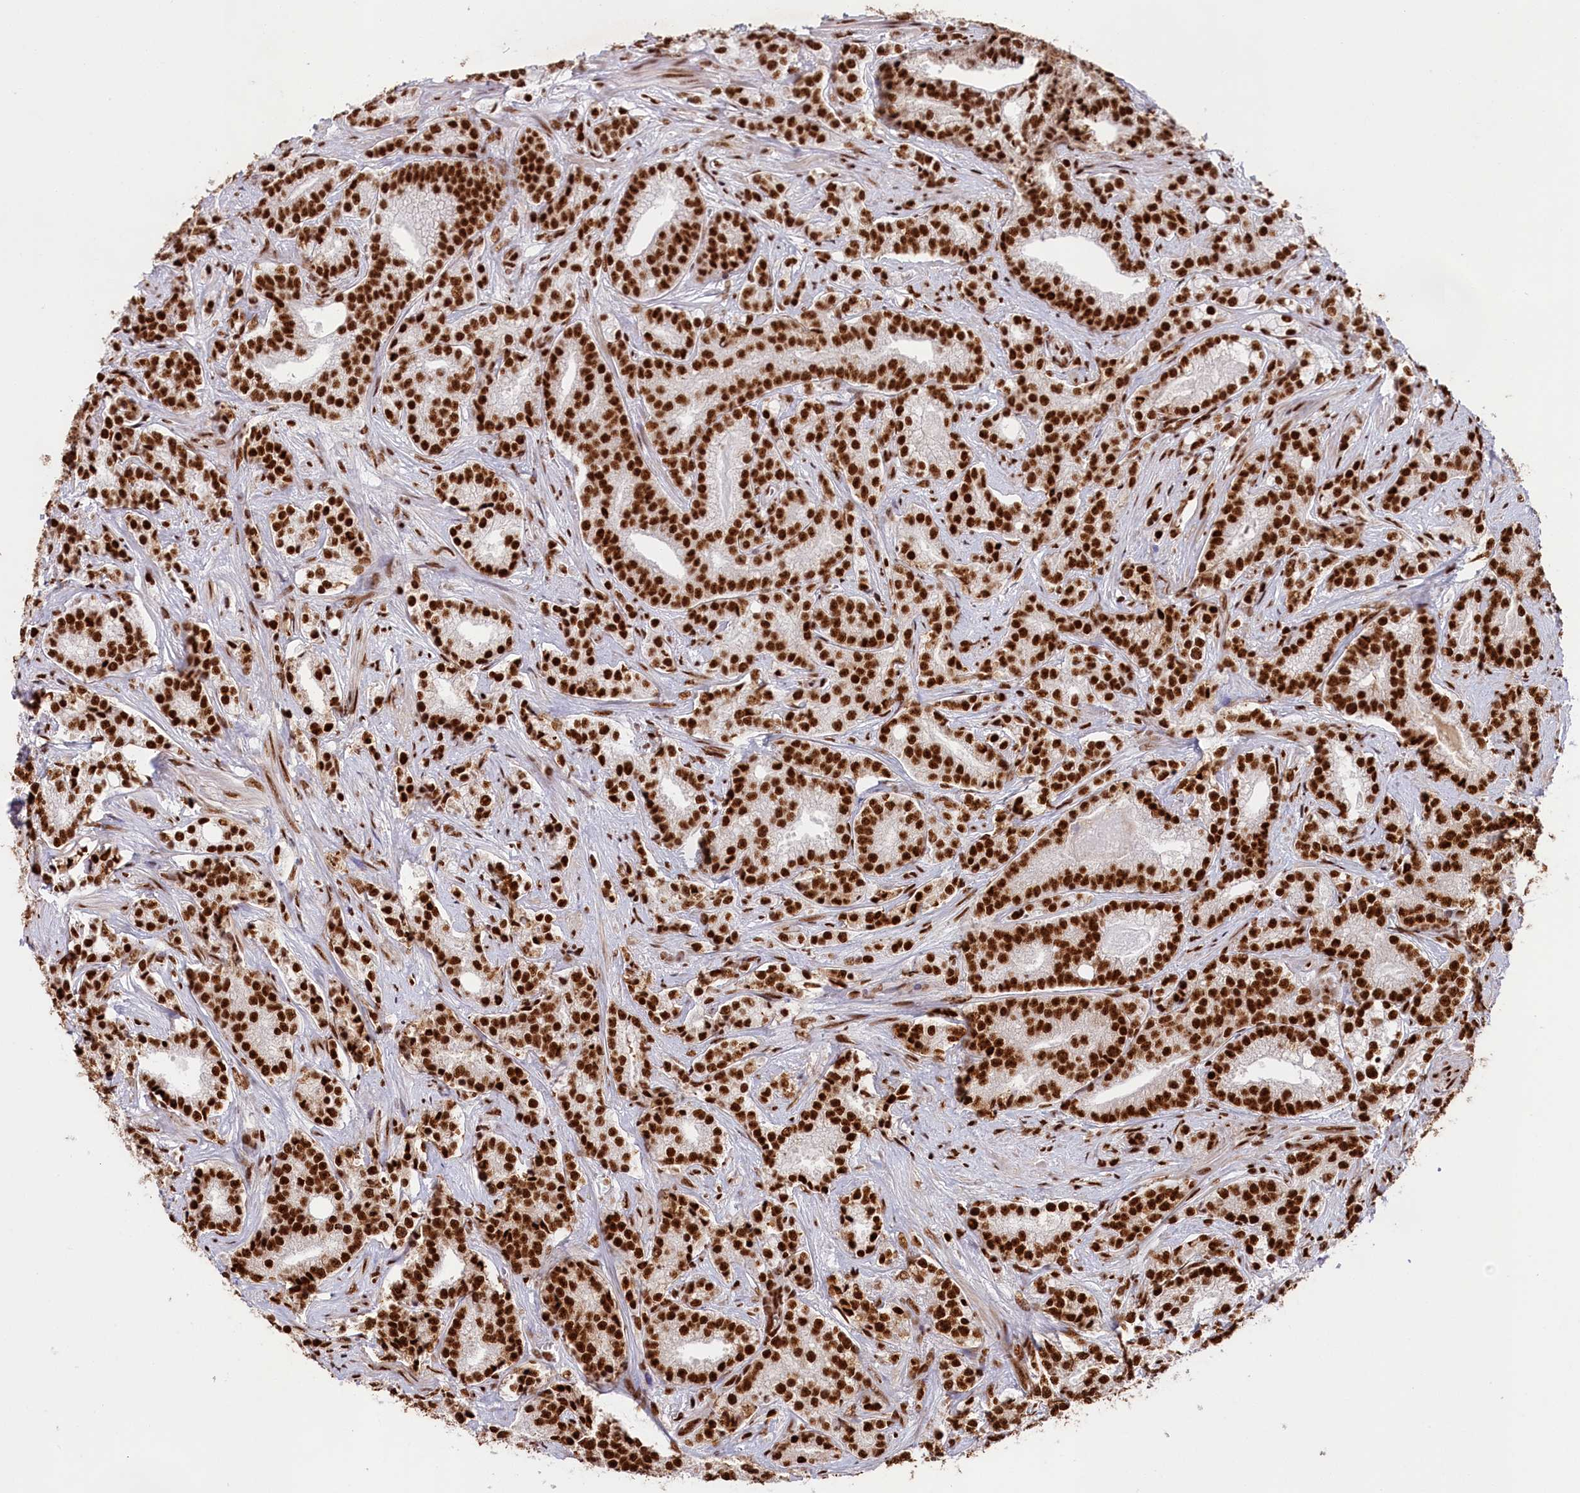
{"staining": {"intensity": "strong", "quantity": ">75%", "location": "nuclear"}, "tissue": "prostate cancer", "cell_type": "Tumor cells", "image_type": "cancer", "snomed": [{"axis": "morphology", "description": "Adenocarcinoma, High grade"}, {"axis": "topography", "description": "Prostate"}], "caption": "Prostate cancer tissue shows strong nuclear expression in about >75% of tumor cells", "gene": "SNRNP70", "patient": {"sex": "male", "age": 67}}